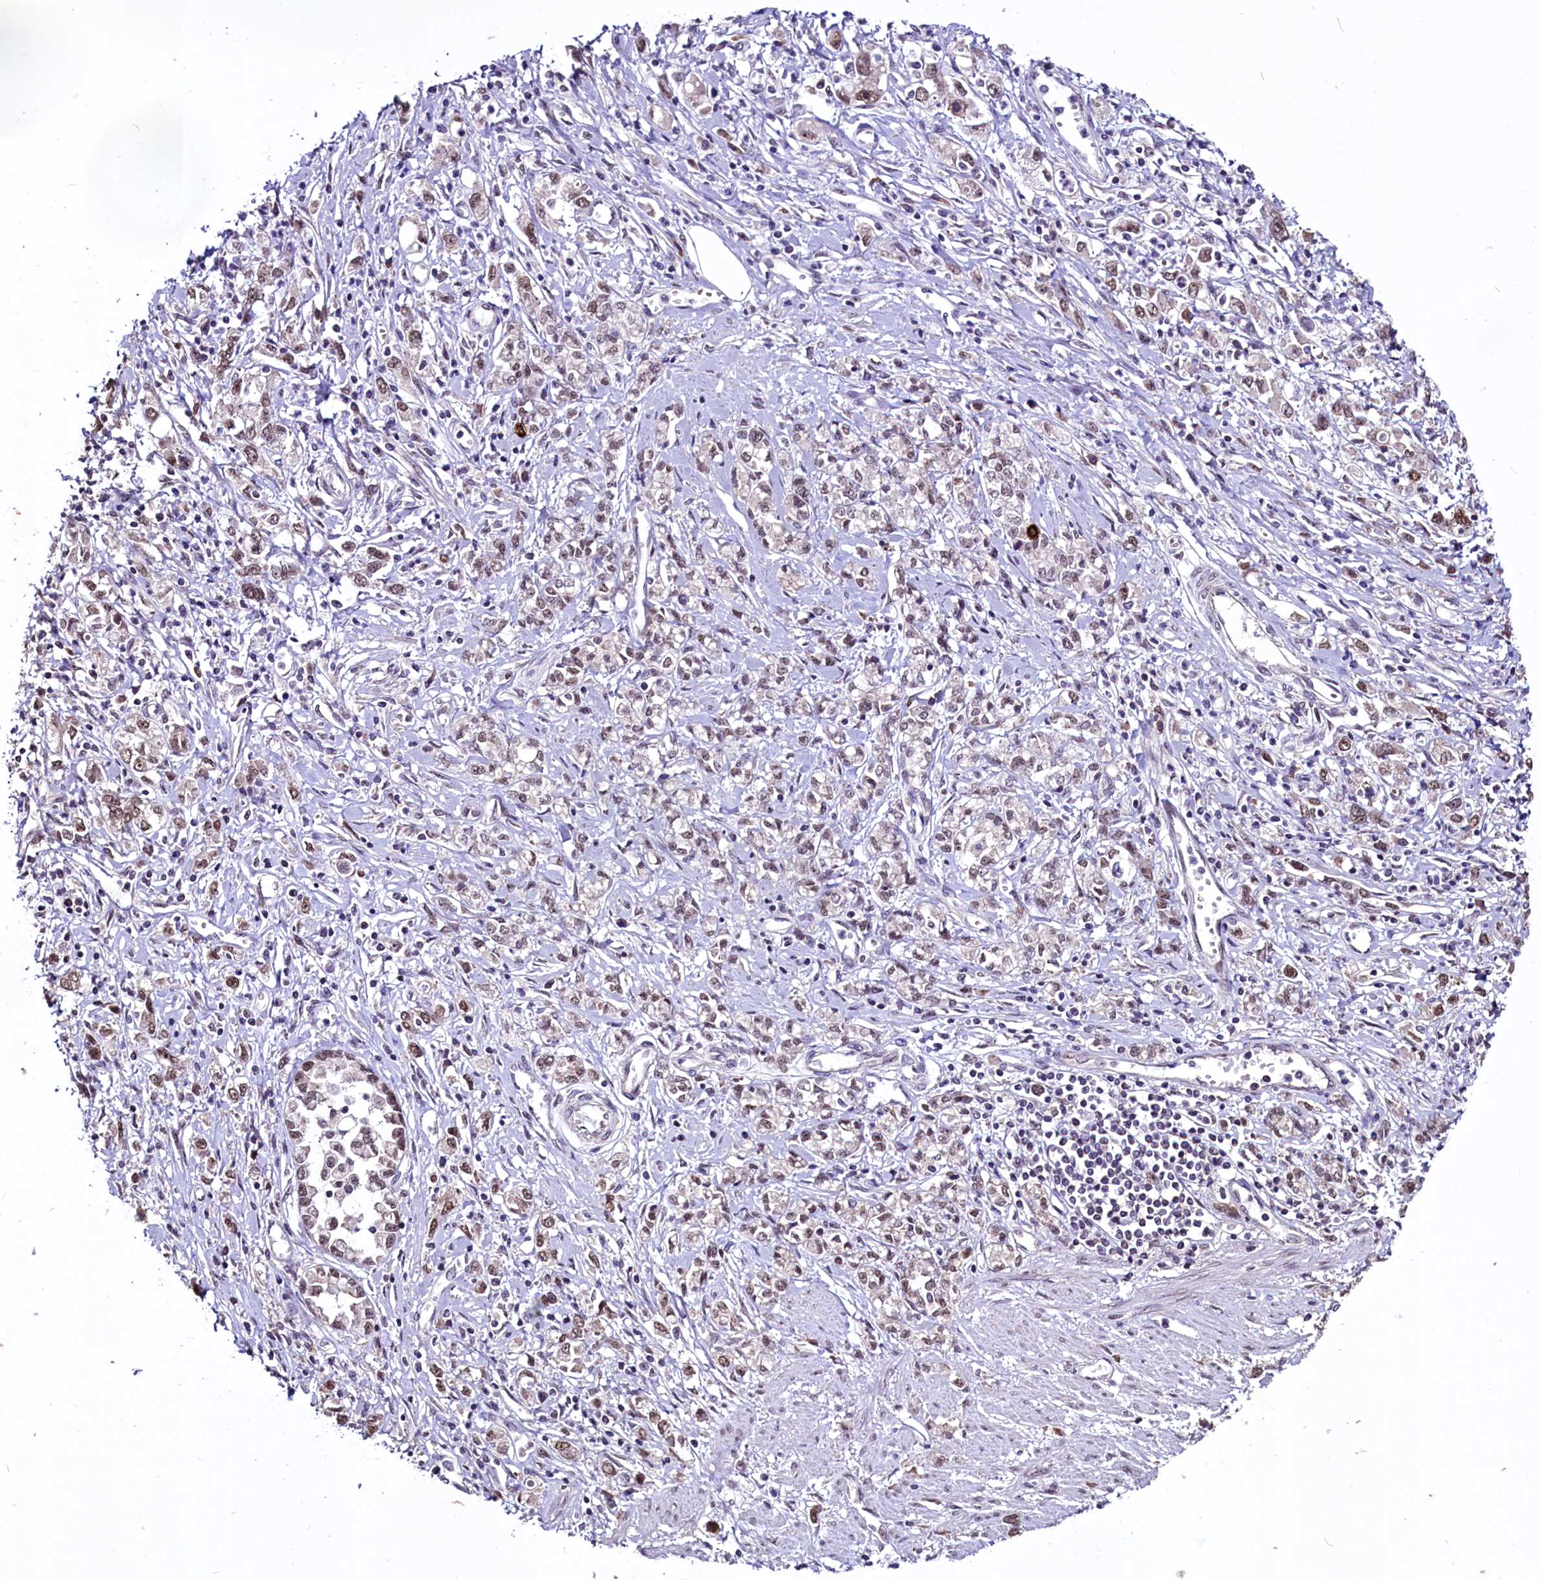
{"staining": {"intensity": "weak", "quantity": "25%-75%", "location": "nuclear"}, "tissue": "stomach cancer", "cell_type": "Tumor cells", "image_type": "cancer", "snomed": [{"axis": "morphology", "description": "Adenocarcinoma, NOS"}, {"axis": "topography", "description": "Stomach"}], "caption": "Immunohistochemical staining of human stomach cancer displays low levels of weak nuclear expression in approximately 25%-75% of tumor cells. (DAB IHC, brown staining for protein, blue staining for nuclei).", "gene": "RNMT", "patient": {"sex": "female", "age": 76}}